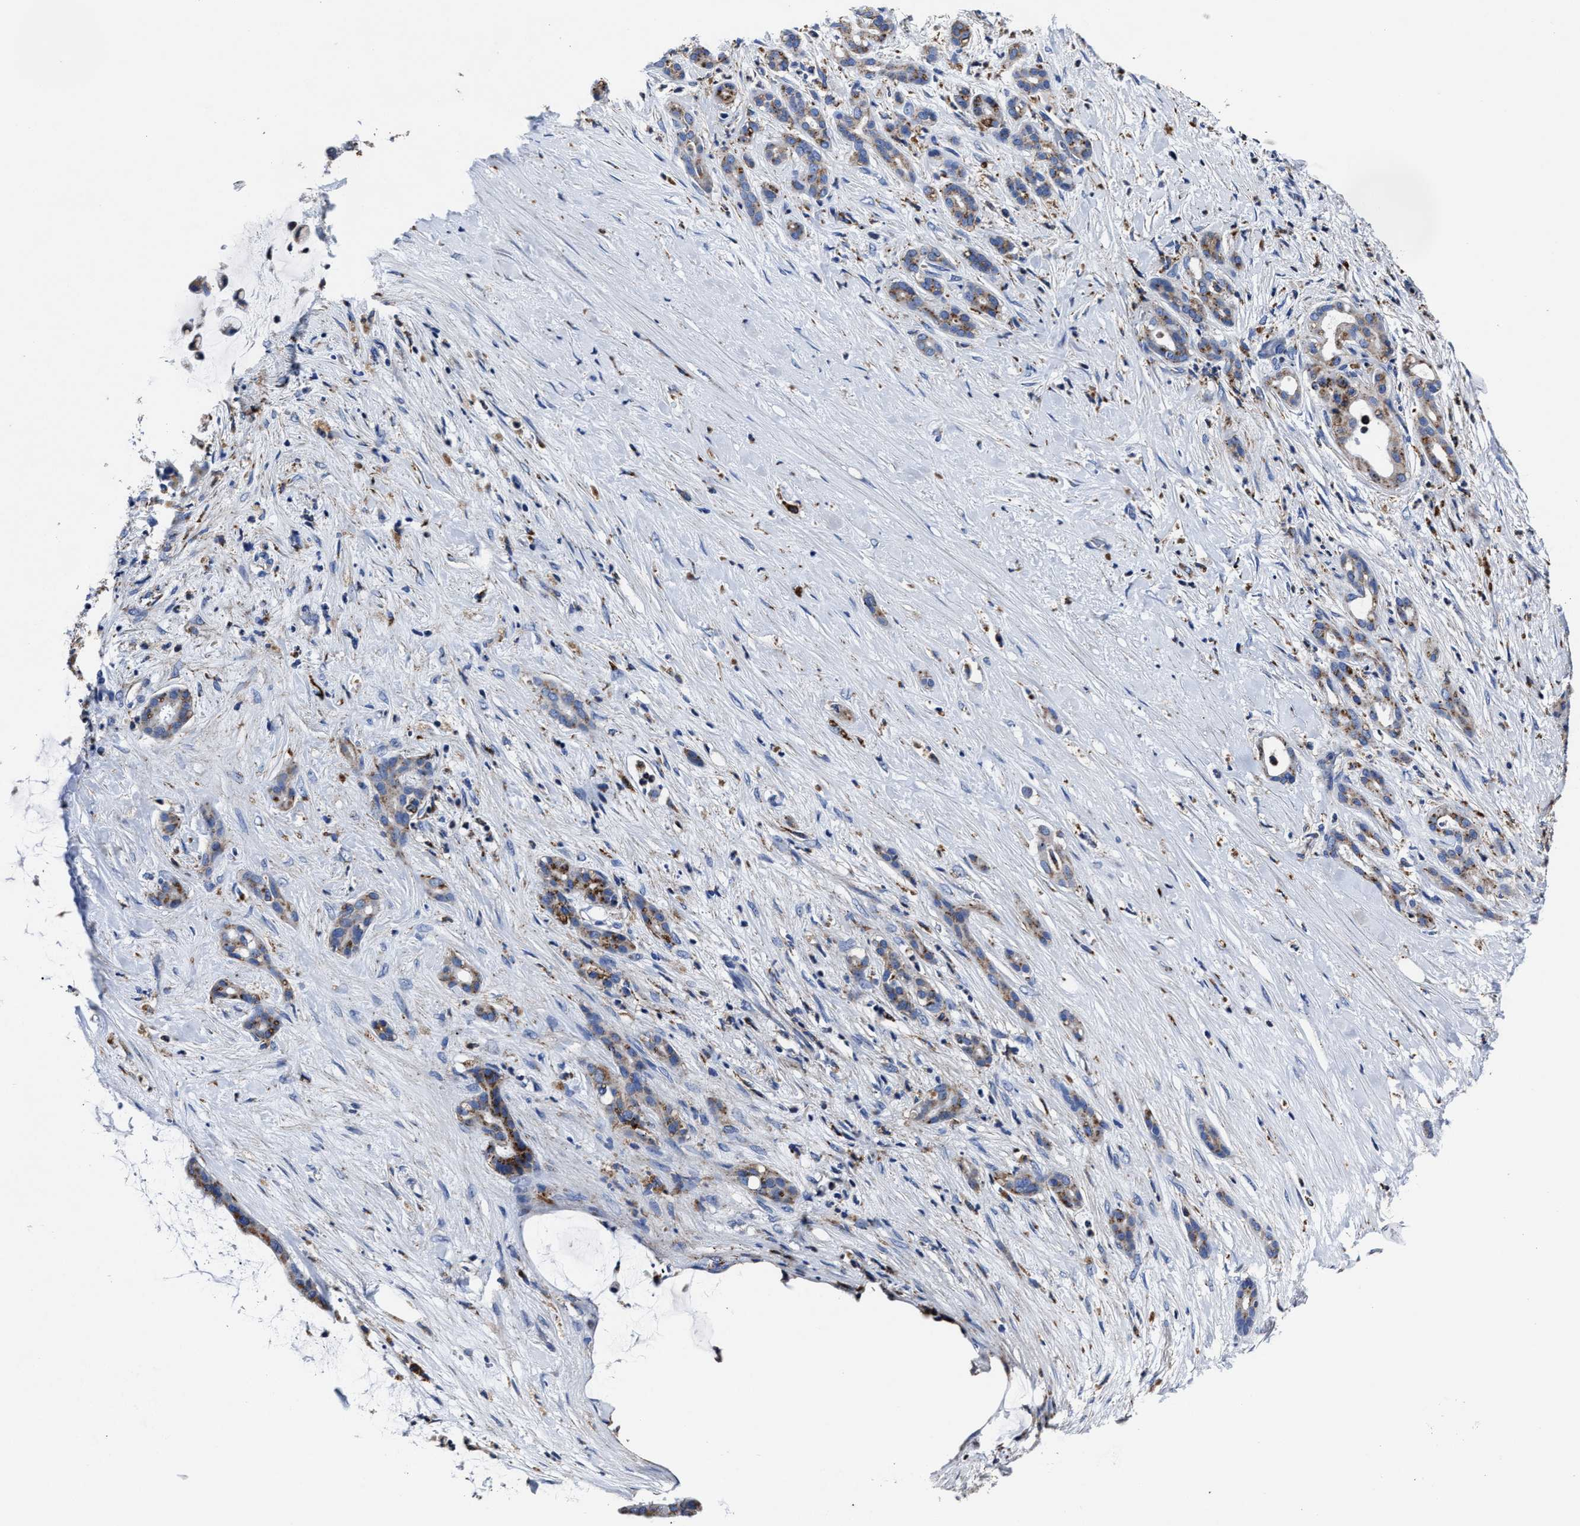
{"staining": {"intensity": "moderate", "quantity": "25%-75%", "location": "cytoplasmic/membranous"}, "tissue": "pancreatic cancer", "cell_type": "Tumor cells", "image_type": "cancer", "snomed": [{"axis": "morphology", "description": "Adenocarcinoma, NOS"}, {"axis": "topography", "description": "Pancreas"}], "caption": "Pancreatic cancer stained for a protein shows moderate cytoplasmic/membranous positivity in tumor cells.", "gene": "LAMTOR4", "patient": {"sex": "male", "age": 41}}